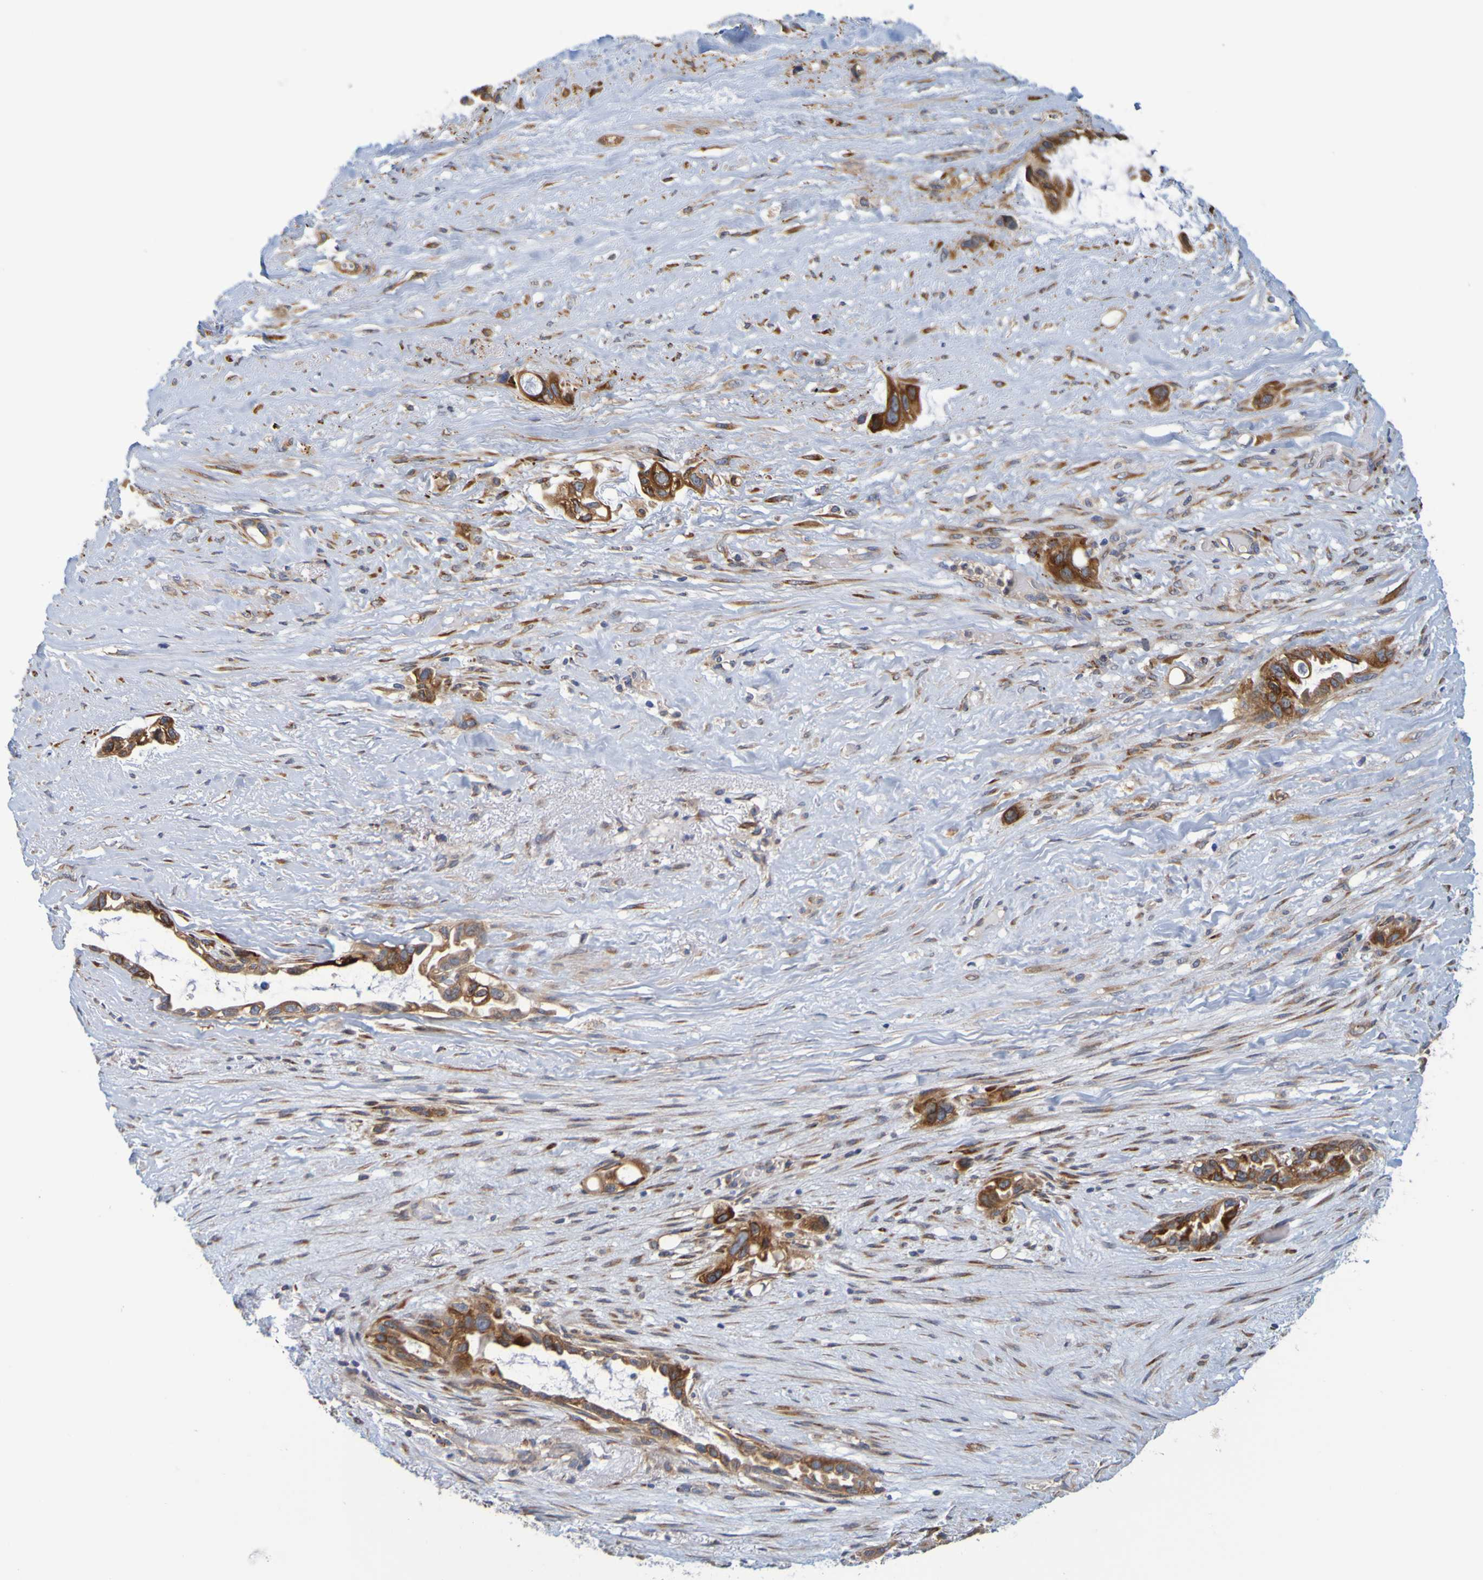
{"staining": {"intensity": "strong", "quantity": ">75%", "location": "cytoplasmic/membranous"}, "tissue": "liver cancer", "cell_type": "Tumor cells", "image_type": "cancer", "snomed": [{"axis": "morphology", "description": "Cholangiocarcinoma"}, {"axis": "topography", "description": "Liver"}], "caption": "A photomicrograph showing strong cytoplasmic/membranous staining in approximately >75% of tumor cells in liver cancer (cholangiocarcinoma), as visualized by brown immunohistochemical staining.", "gene": "SIL1", "patient": {"sex": "female", "age": 65}}